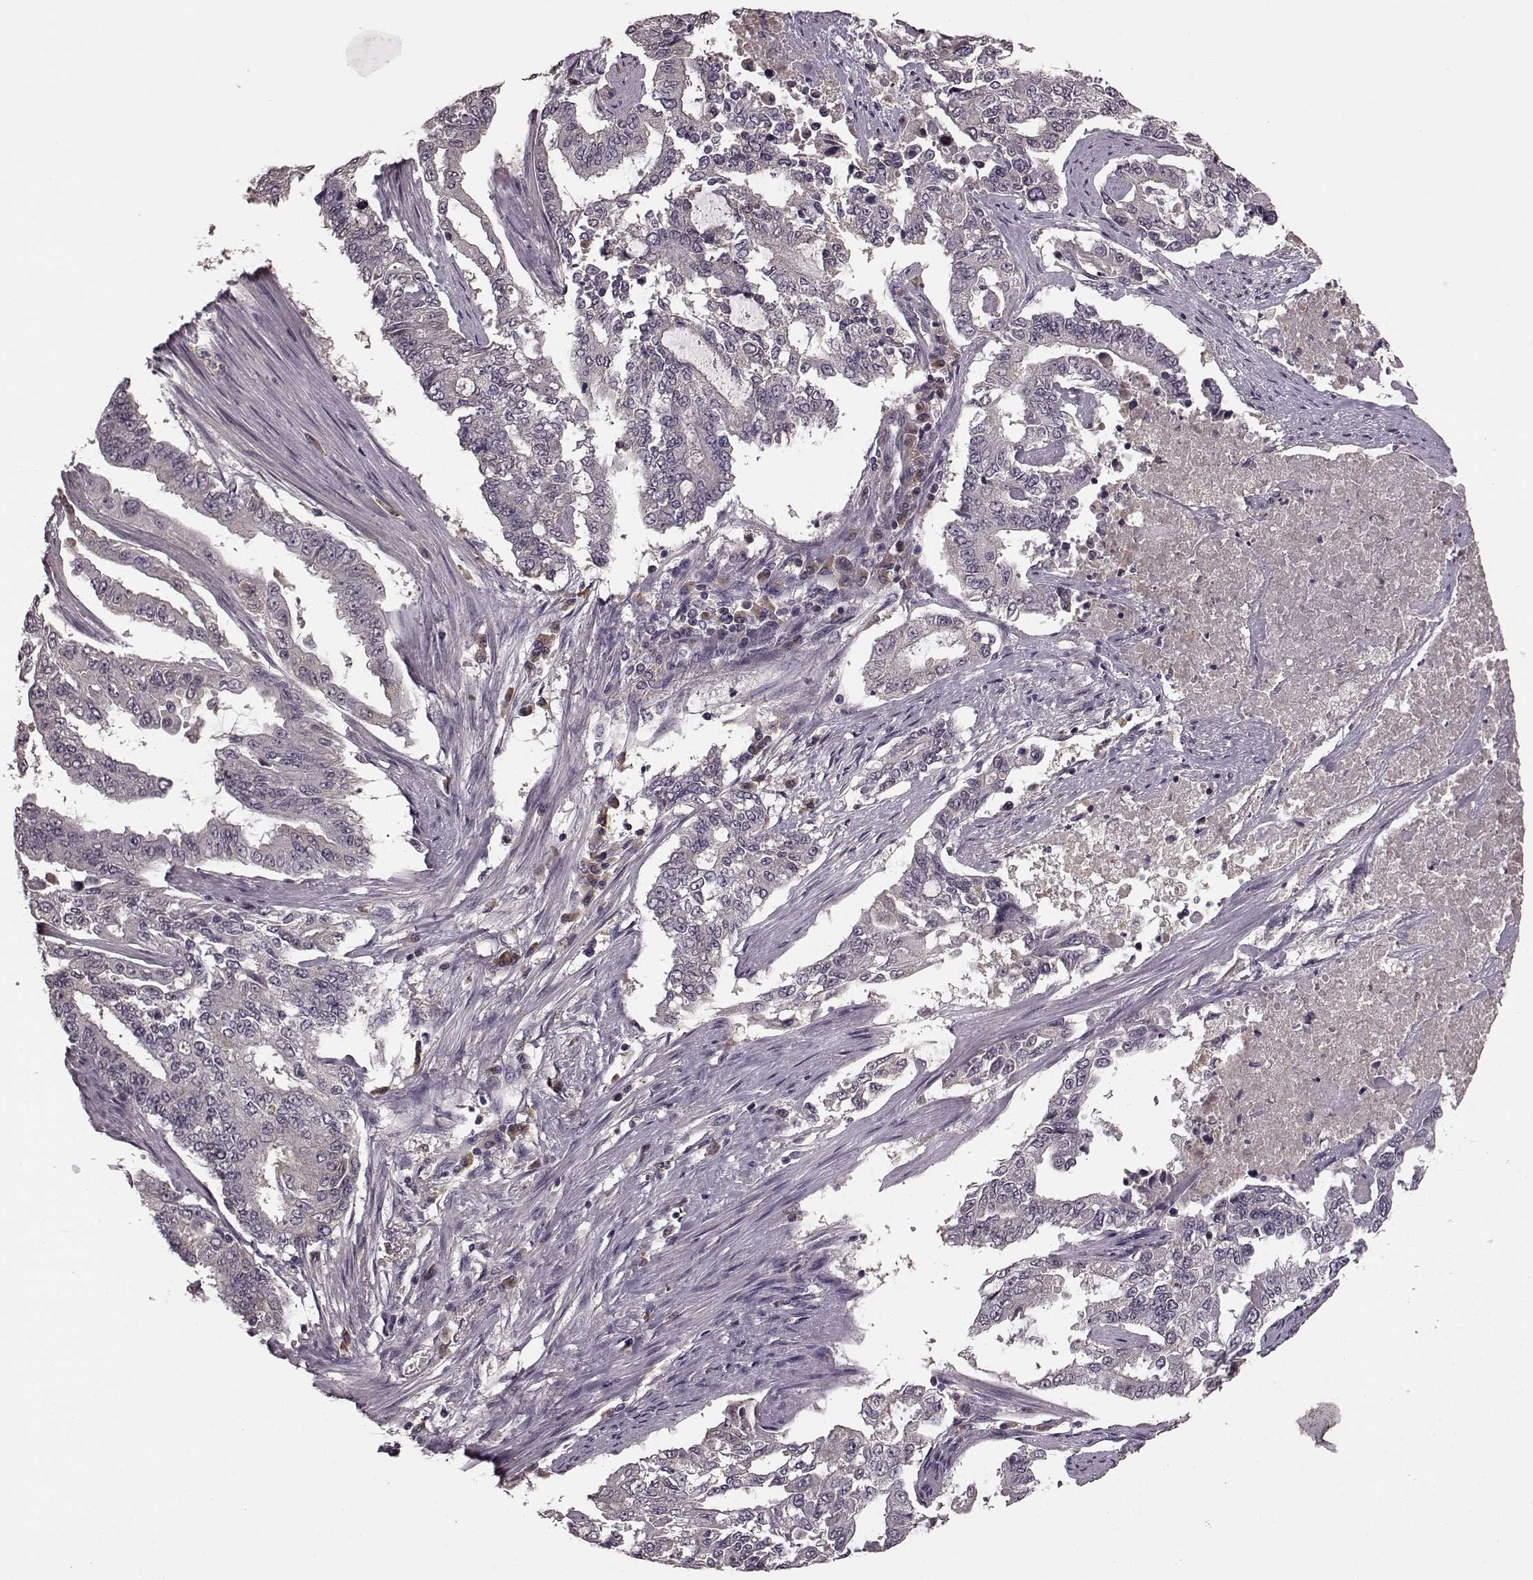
{"staining": {"intensity": "negative", "quantity": "none", "location": "none"}, "tissue": "endometrial cancer", "cell_type": "Tumor cells", "image_type": "cancer", "snomed": [{"axis": "morphology", "description": "Adenocarcinoma, NOS"}, {"axis": "topography", "description": "Uterus"}], "caption": "Tumor cells show no significant staining in endometrial cancer.", "gene": "NRL", "patient": {"sex": "female", "age": 59}}